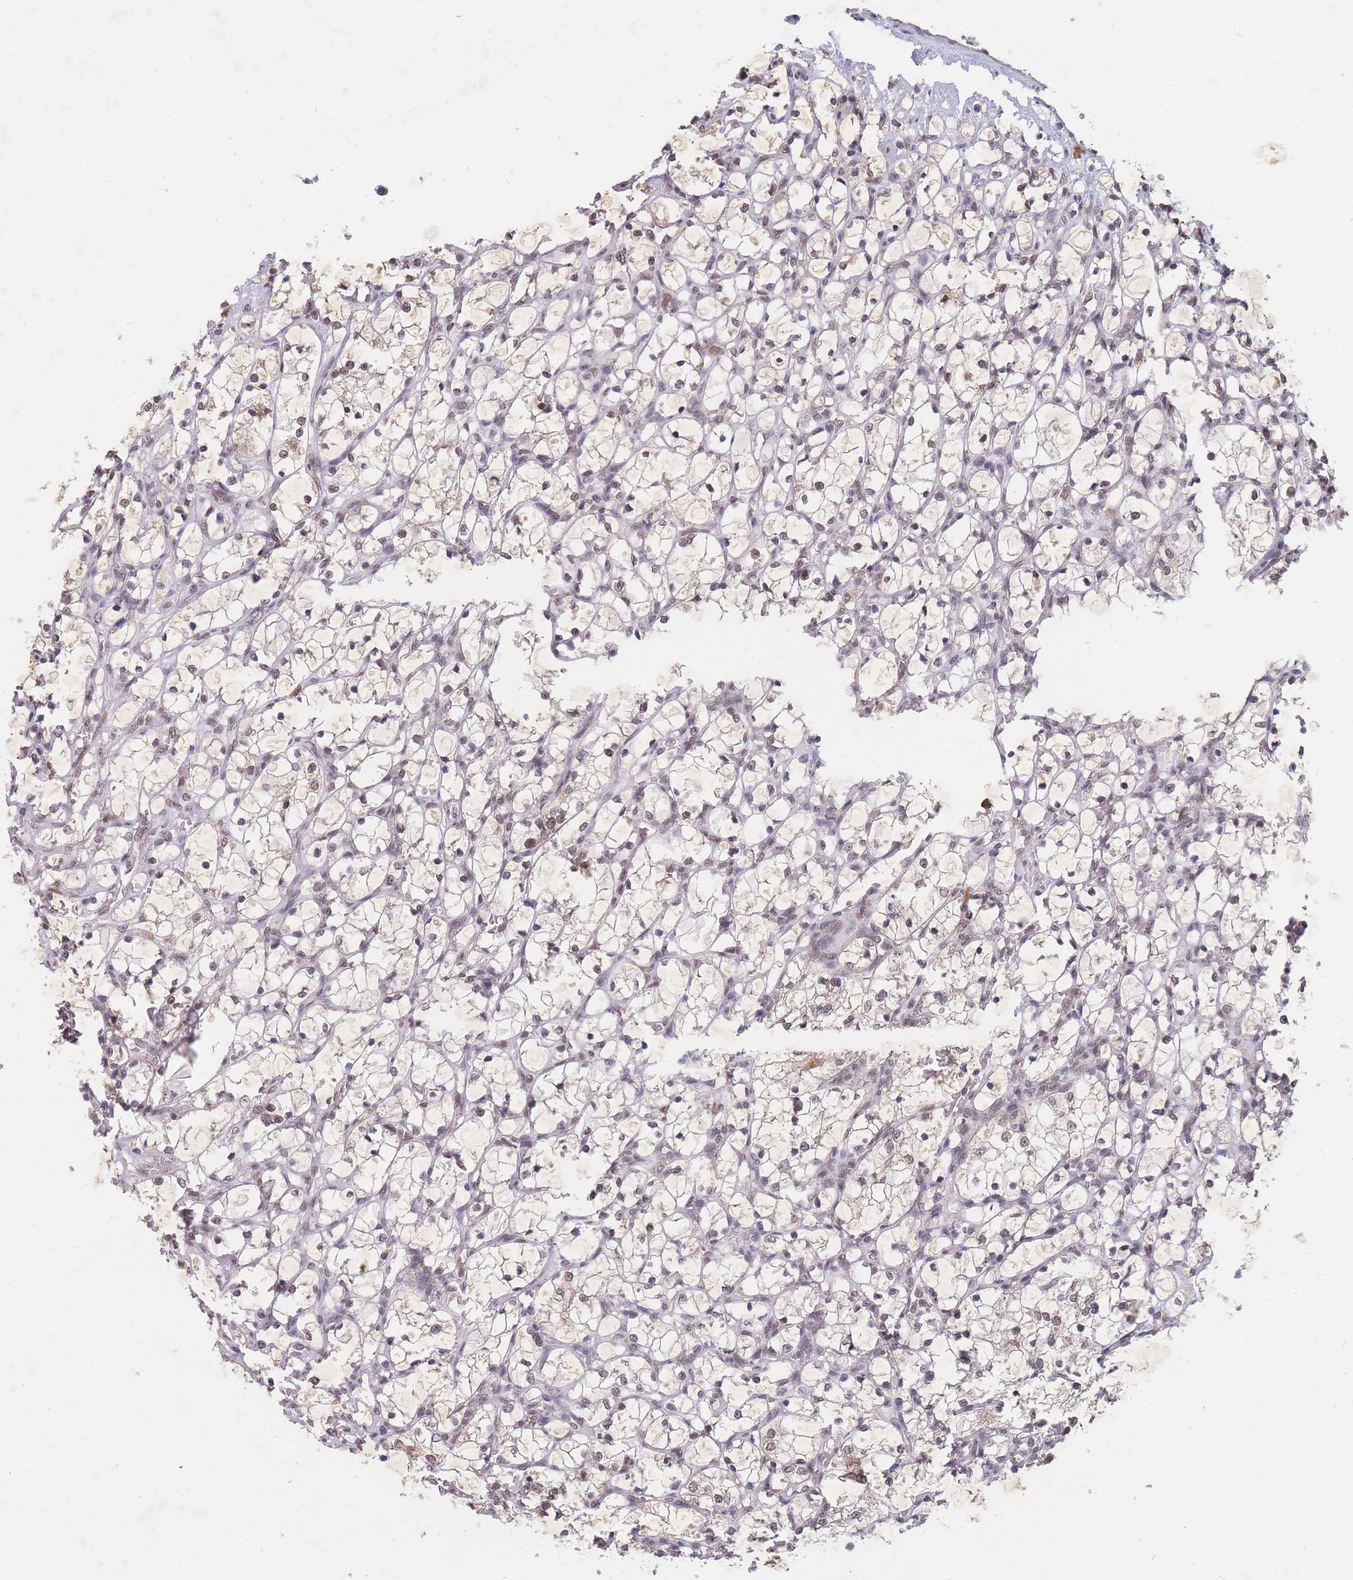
{"staining": {"intensity": "weak", "quantity": "25%-75%", "location": "nuclear"}, "tissue": "renal cancer", "cell_type": "Tumor cells", "image_type": "cancer", "snomed": [{"axis": "morphology", "description": "Adenocarcinoma, NOS"}, {"axis": "topography", "description": "Kidney"}], "caption": "Weak nuclear staining for a protein is seen in approximately 25%-75% of tumor cells of renal cancer using IHC.", "gene": "SNRPA1", "patient": {"sex": "female", "age": 69}}